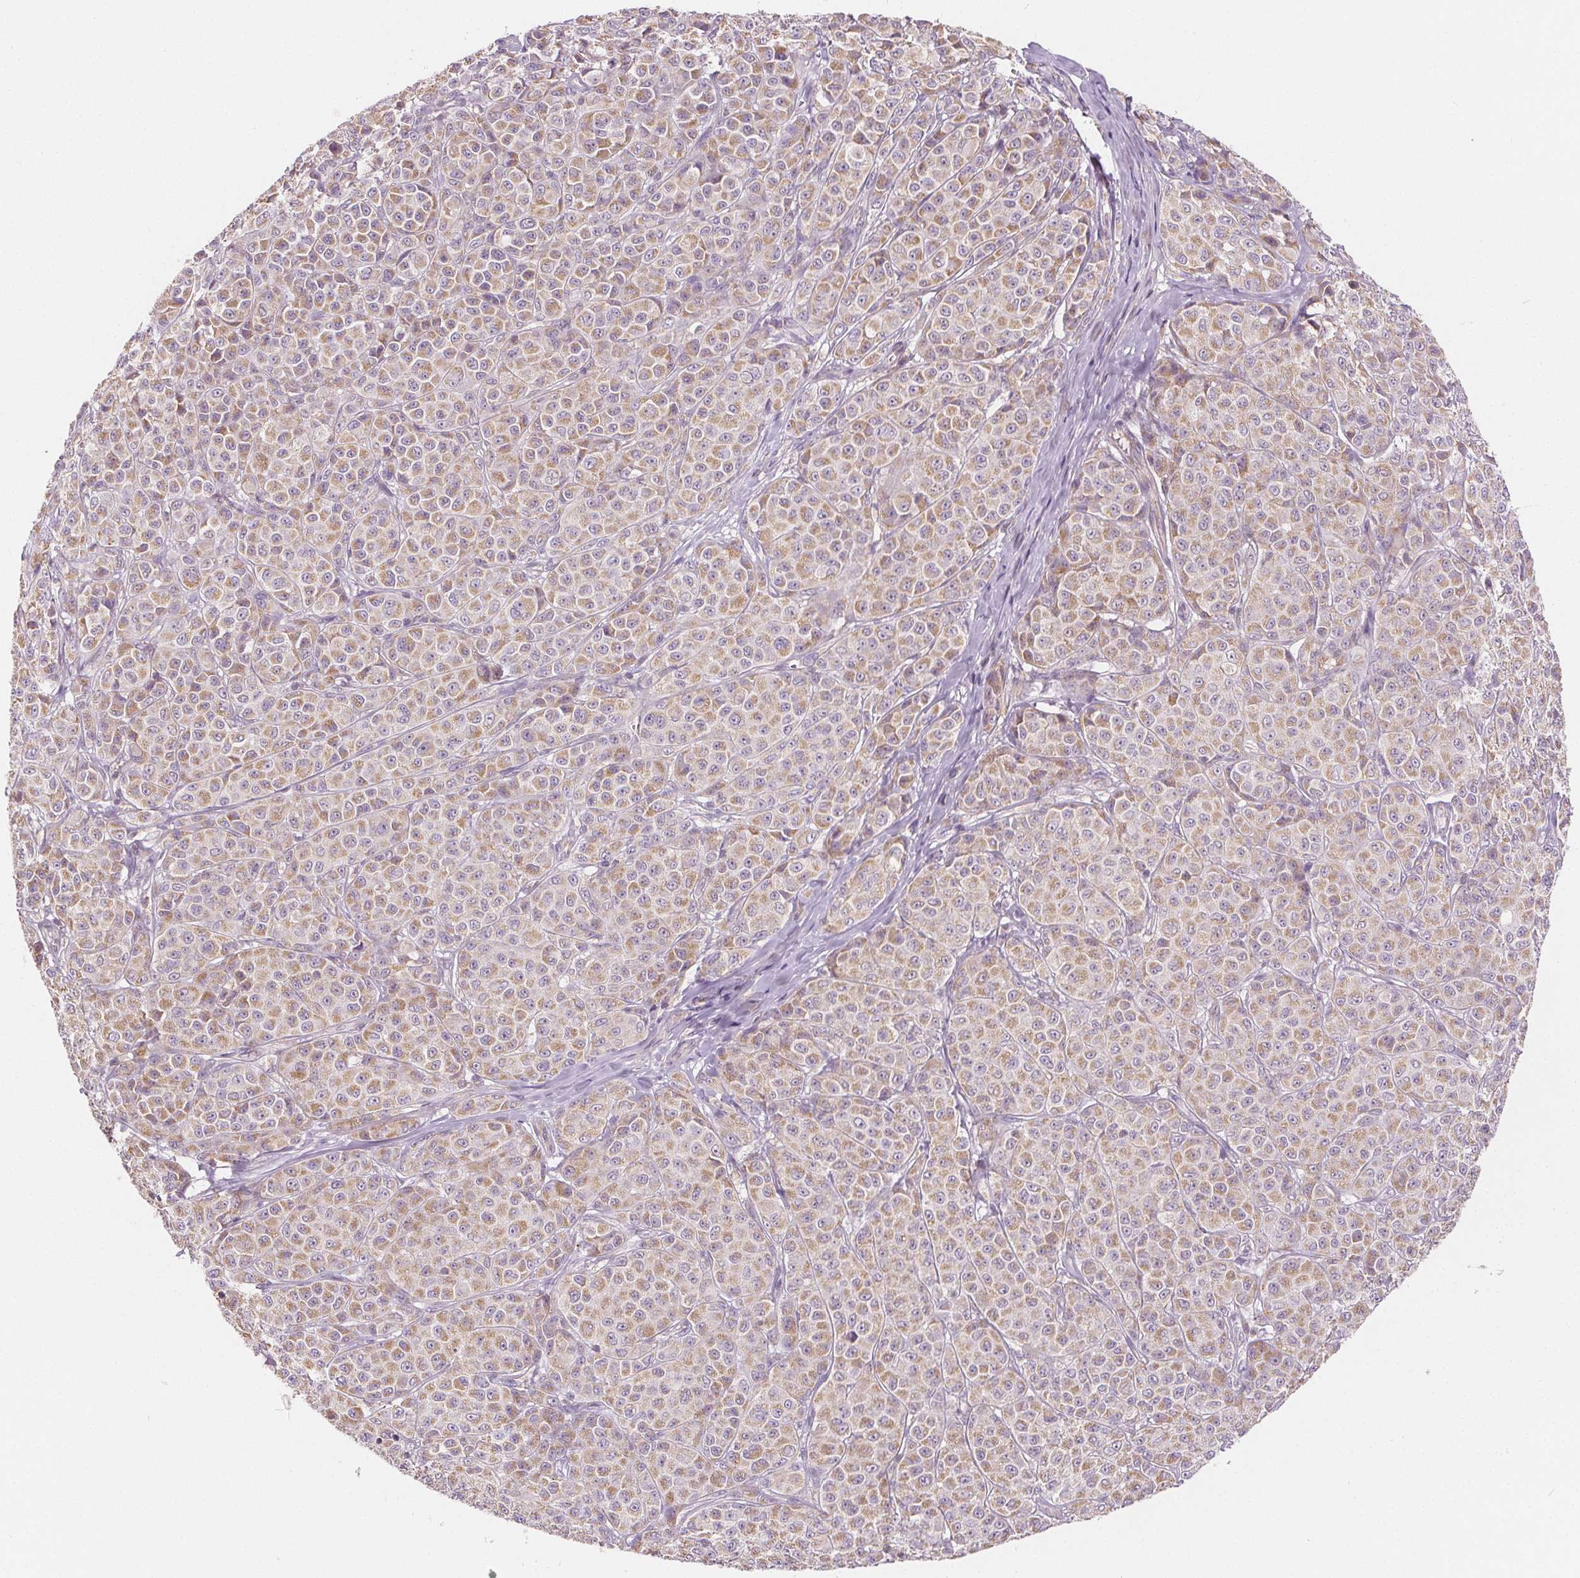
{"staining": {"intensity": "weak", "quantity": ">75%", "location": "cytoplasmic/membranous"}, "tissue": "melanoma", "cell_type": "Tumor cells", "image_type": "cancer", "snomed": [{"axis": "morphology", "description": "Malignant melanoma, NOS"}, {"axis": "topography", "description": "Skin"}], "caption": "Brown immunohistochemical staining in malignant melanoma displays weak cytoplasmic/membranous positivity in approximately >75% of tumor cells.", "gene": "RAB20", "patient": {"sex": "male", "age": 89}}